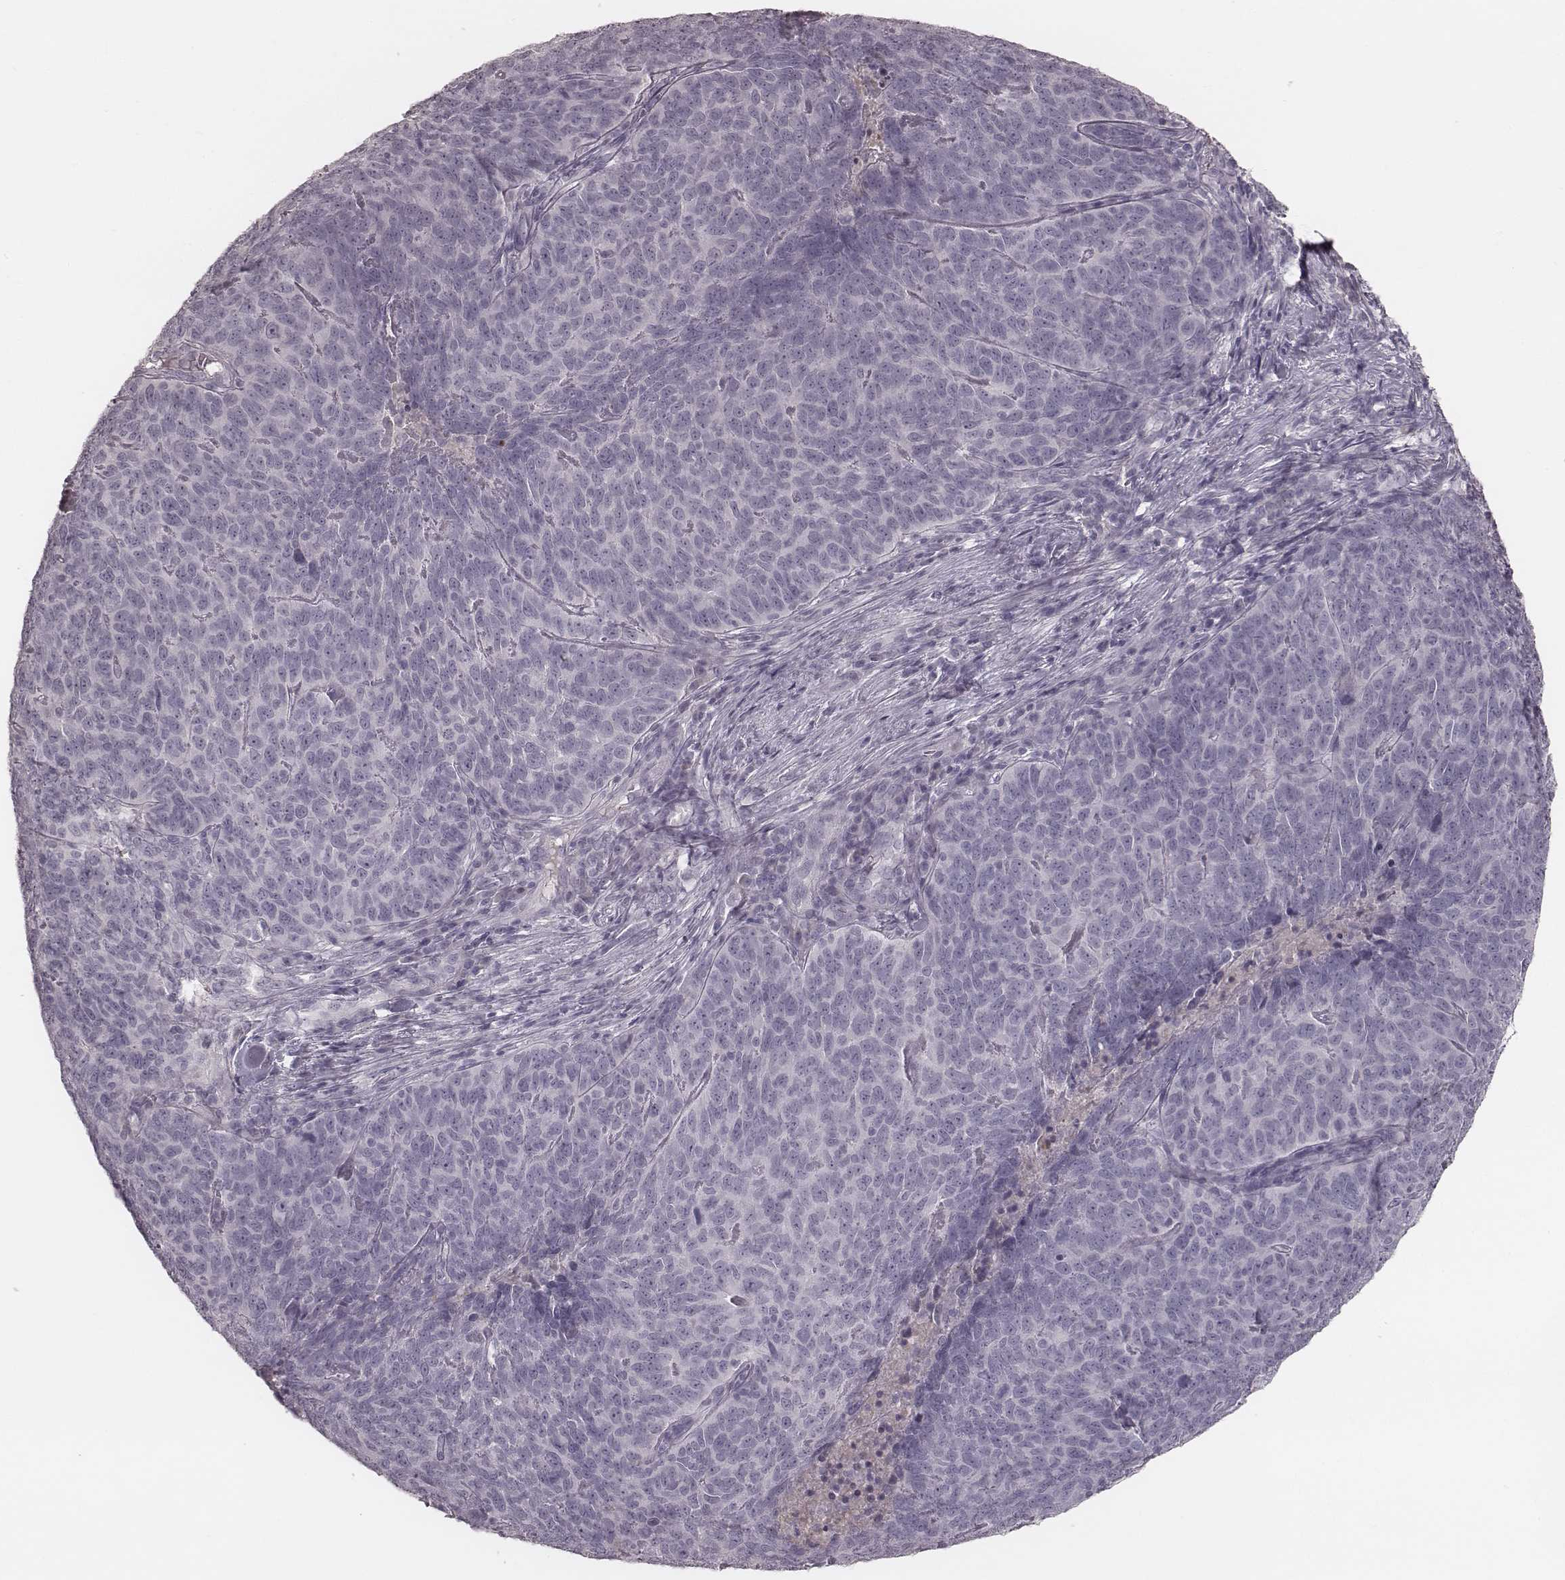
{"staining": {"intensity": "negative", "quantity": "none", "location": "none"}, "tissue": "skin cancer", "cell_type": "Tumor cells", "image_type": "cancer", "snomed": [{"axis": "morphology", "description": "Squamous cell carcinoma, NOS"}, {"axis": "topography", "description": "Skin"}, {"axis": "topography", "description": "Anal"}], "caption": "This is a histopathology image of immunohistochemistry (IHC) staining of skin cancer, which shows no expression in tumor cells. Nuclei are stained in blue.", "gene": "SMIM24", "patient": {"sex": "female", "age": 51}}